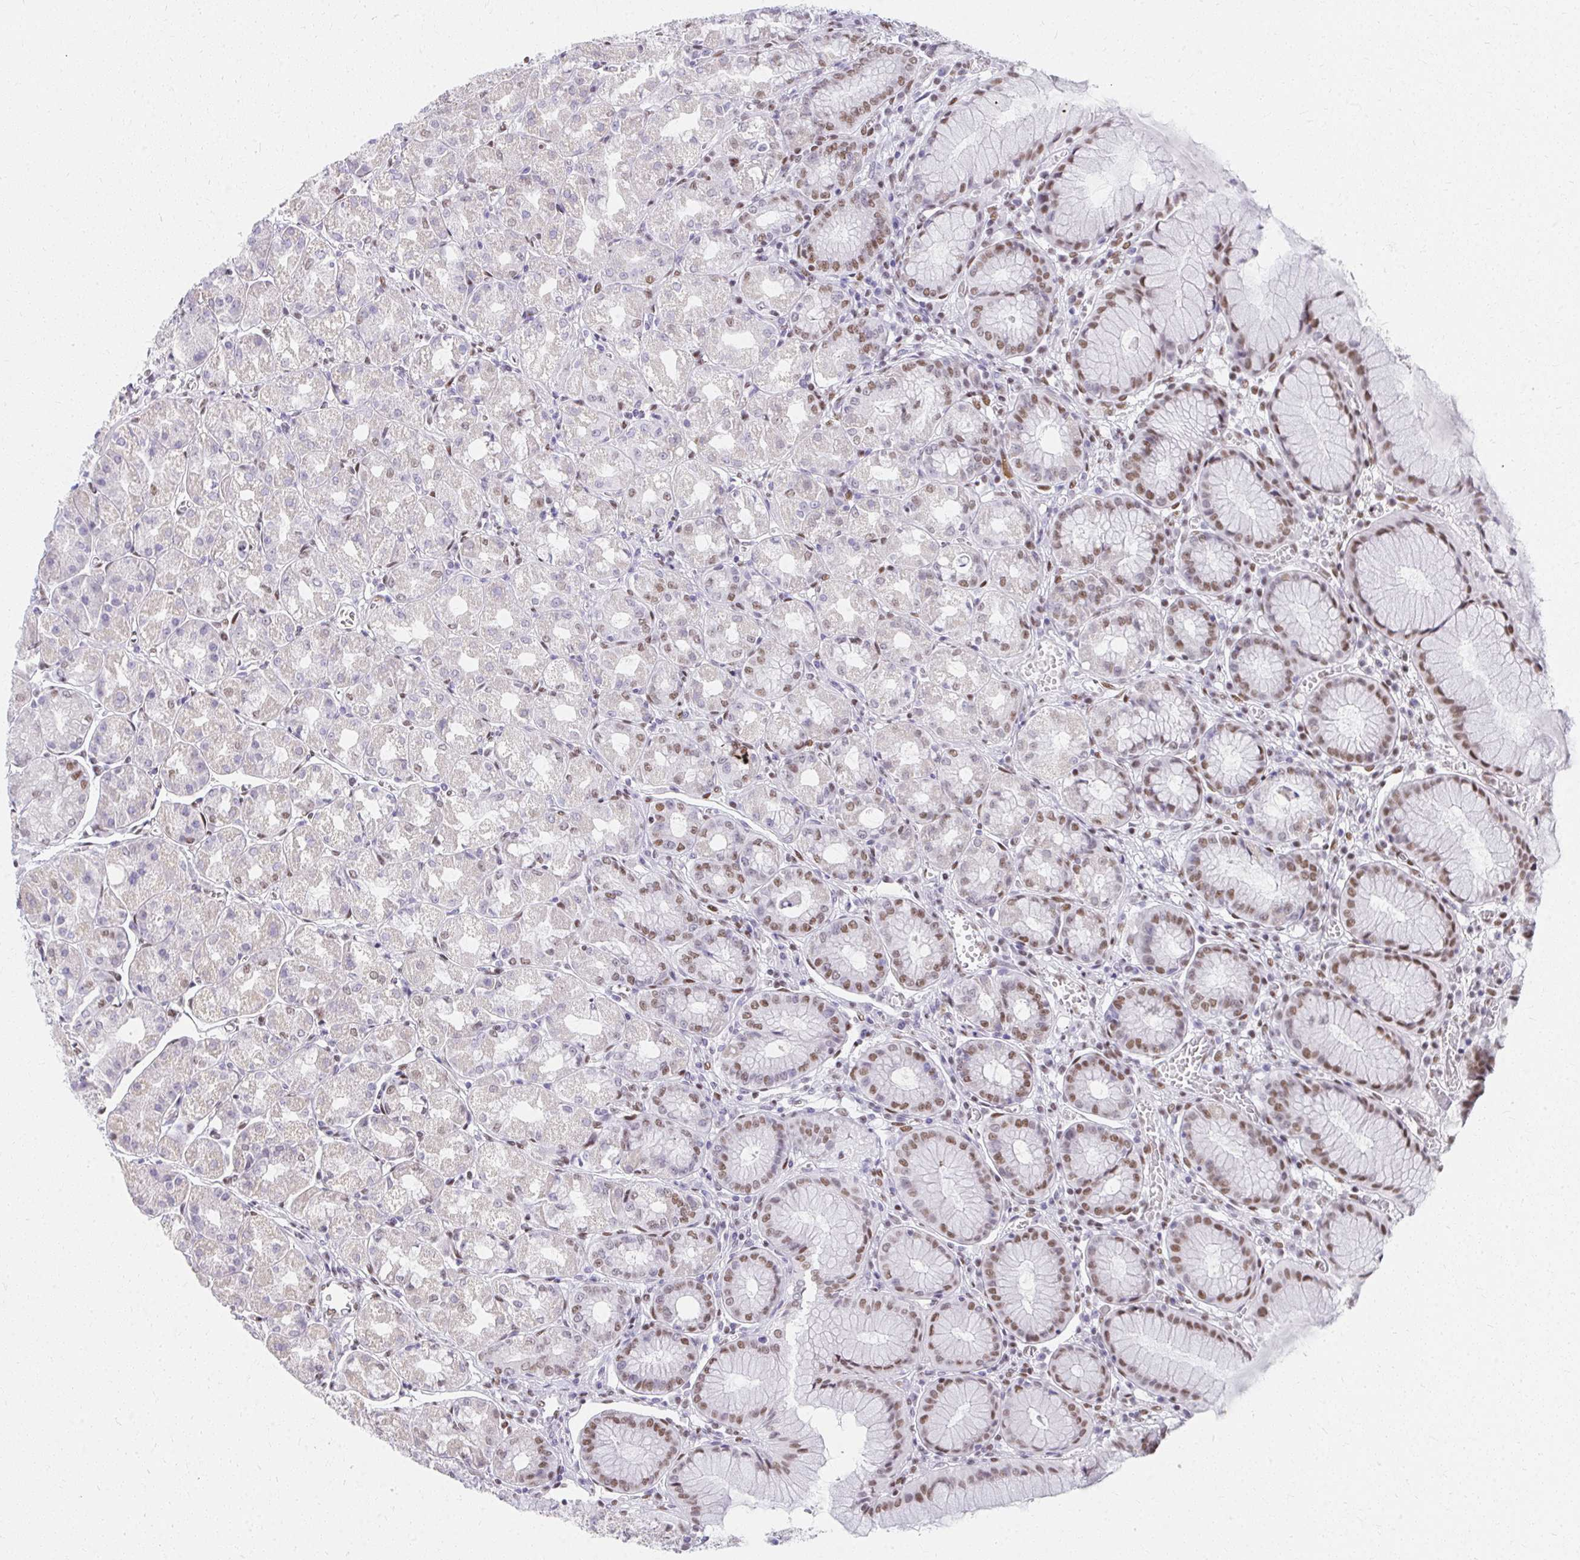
{"staining": {"intensity": "moderate", "quantity": "25%-75%", "location": "nuclear"}, "tissue": "stomach", "cell_type": "Glandular cells", "image_type": "normal", "snomed": [{"axis": "morphology", "description": "Normal tissue, NOS"}, {"axis": "topography", "description": "Stomach"}], "caption": "The immunohistochemical stain labels moderate nuclear staining in glandular cells of benign stomach. The protein of interest is shown in brown color, while the nuclei are stained blue.", "gene": "CREBBP", "patient": {"sex": "male", "age": 55}}